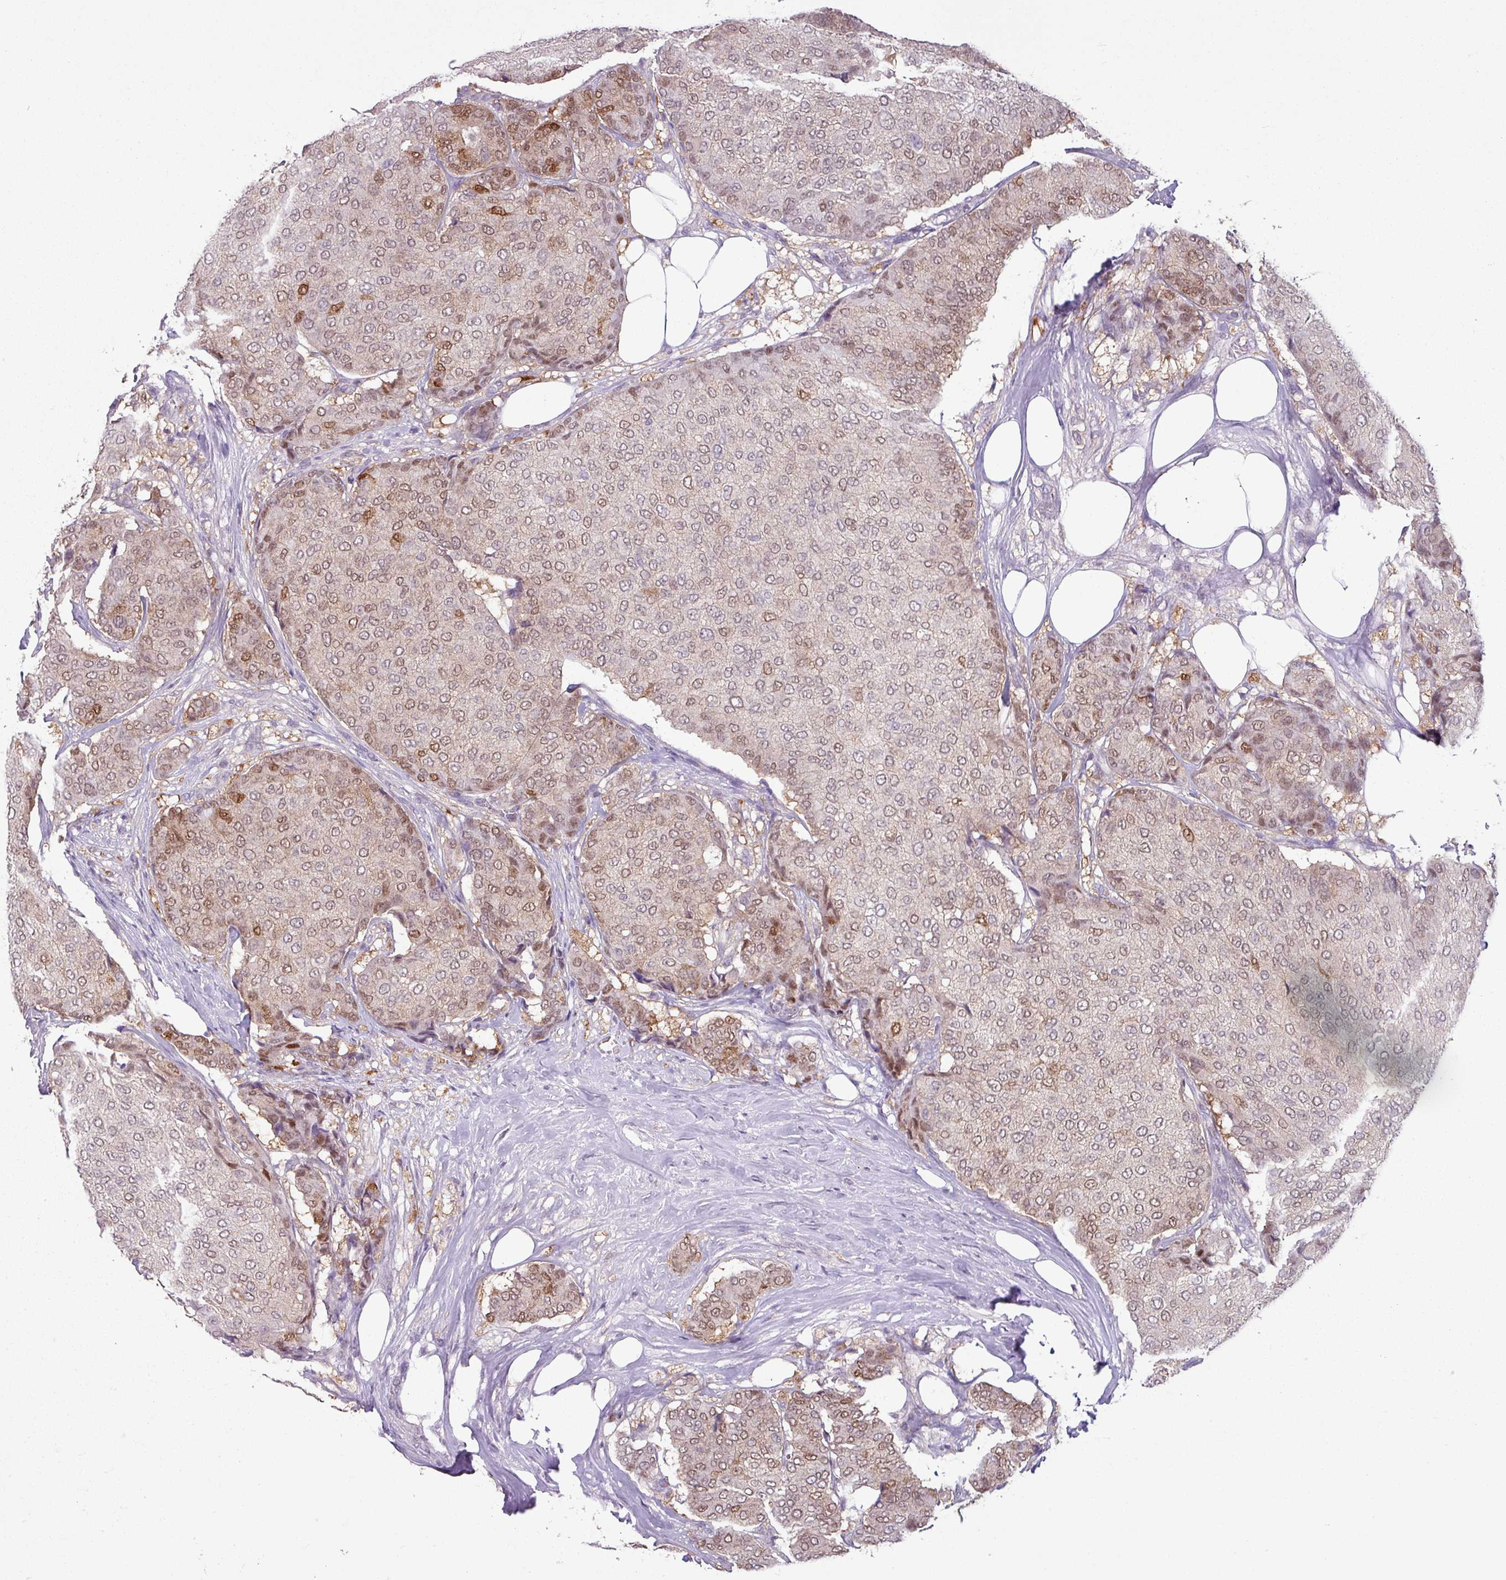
{"staining": {"intensity": "moderate", "quantity": "25%-75%", "location": "cytoplasmic/membranous,nuclear"}, "tissue": "breast cancer", "cell_type": "Tumor cells", "image_type": "cancer", "snomed": [{"axis": "morphology", "description": "Duct carcinoma"}, {"axis": "topography", "description": "Breast"}], "caption": "Protein expression analysis of human breast infiltrating ductal carcinoma reveals moderate cytoplasmic/membranous and nuclear expression in approximately 25%-75% of tumor cells. Using DAB (brown) and hematoxylin (blue) stains, captured at high magnification using brightfield microscopy.", "gene": "TTLL12", "patient": {"sex": "female", "age": 75}}